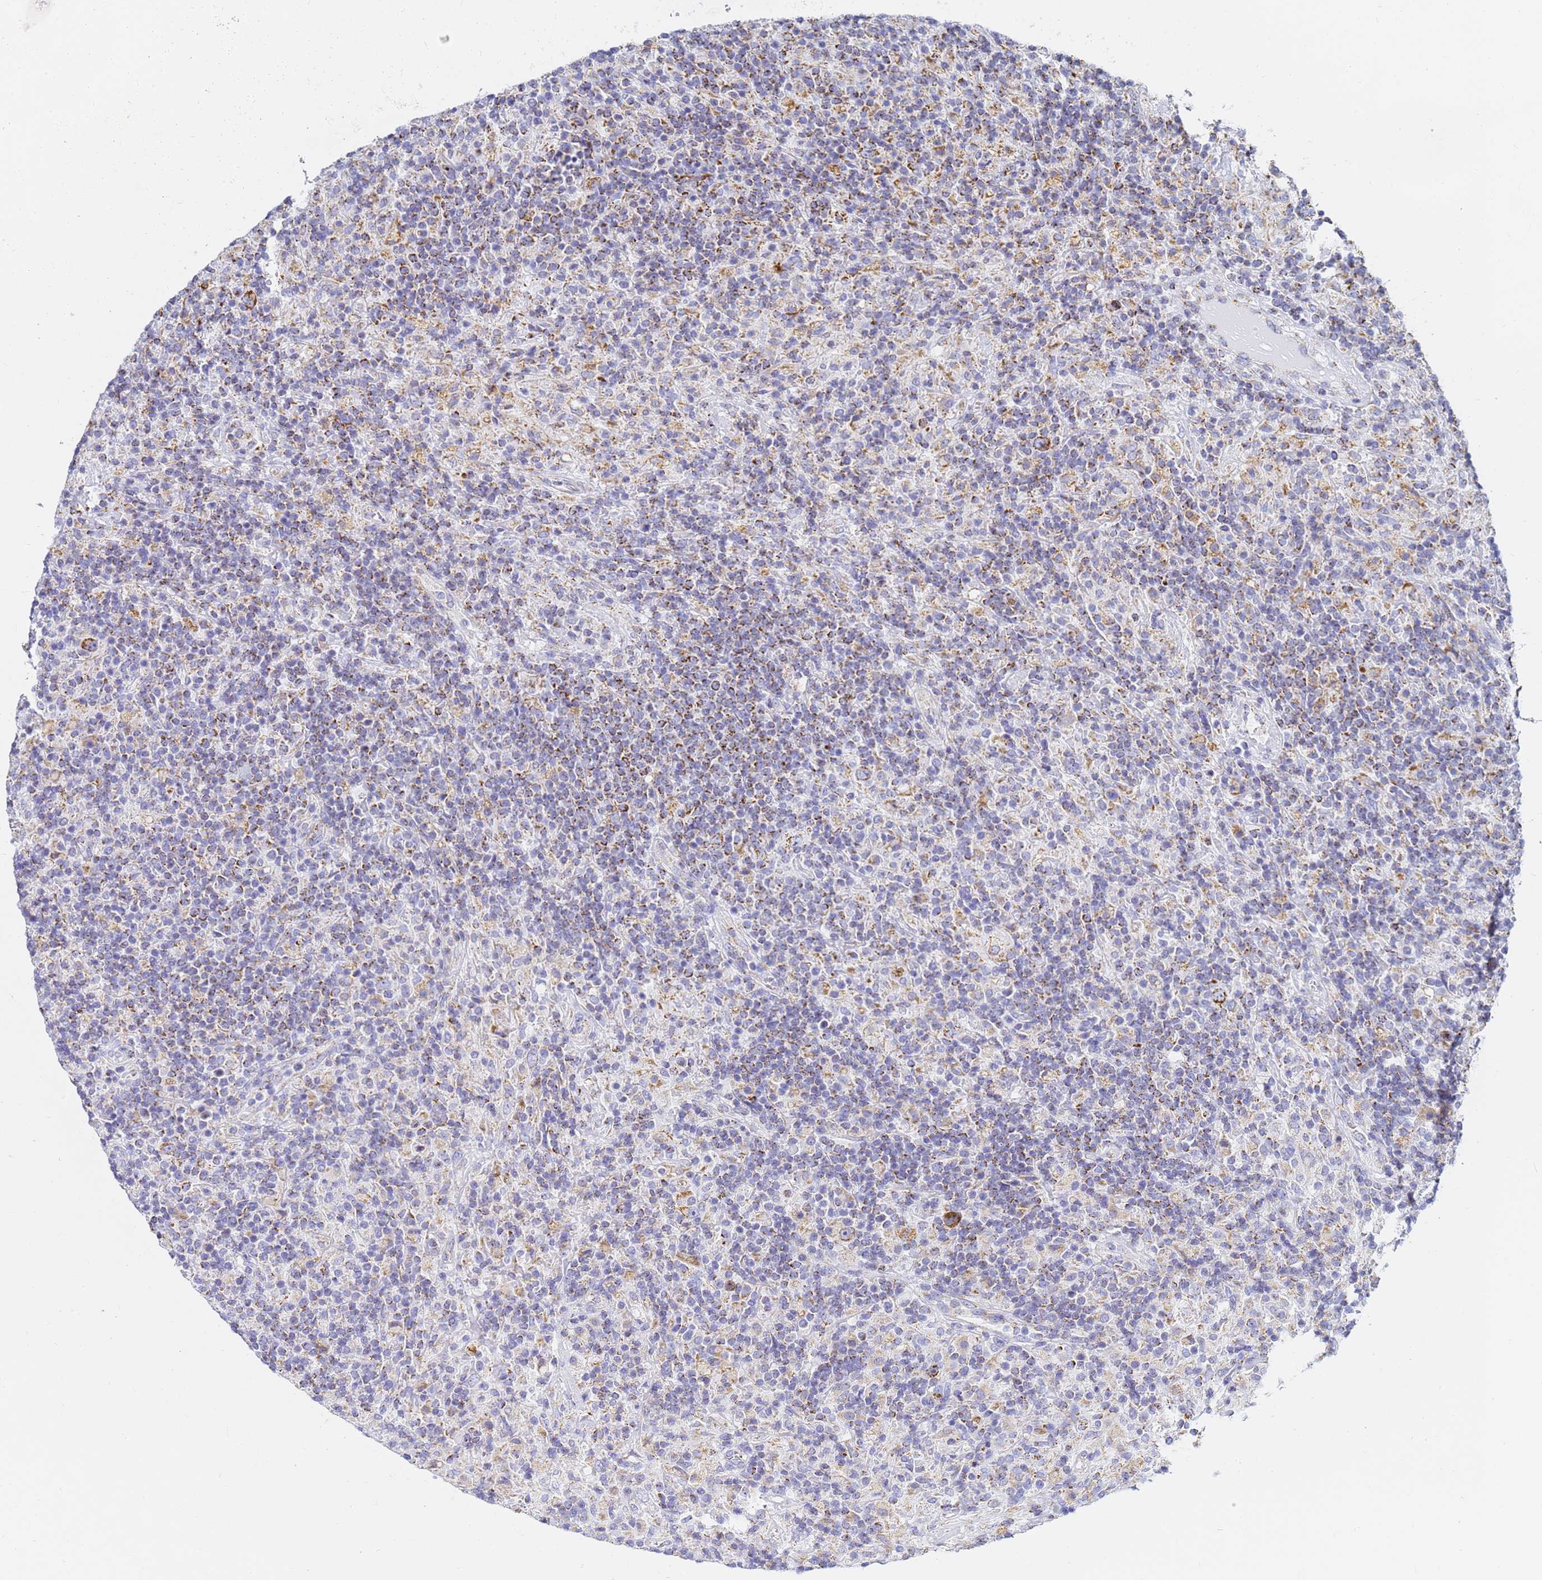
{"staining": {"intensity": "moderate", "quantity": ">75%", "location": "cytoplasmic/membranous"}, "tissue": "lymphoma", "cell_type": "Tumor cells", "image_type": "cancer", "snomed": [{"axis": "morphology", "description": "Hodgkin's disease, NOS"}, {"axis": "topography", "description": "Lymph node"}], "caption": "DAB (3,3'-diaminobenzidine) immunohistochemical staining of Hodgkin's disease shows moderate cytoplasmic/membranous protein staining in about >75% of tumor cells. The protein is stained brown, and the nuclei are stained in blue (DAB IHC with brightfield microscopy, high magnification).", "gene": "CNIH4", "patient": {"sex": "male", "age": 70}}